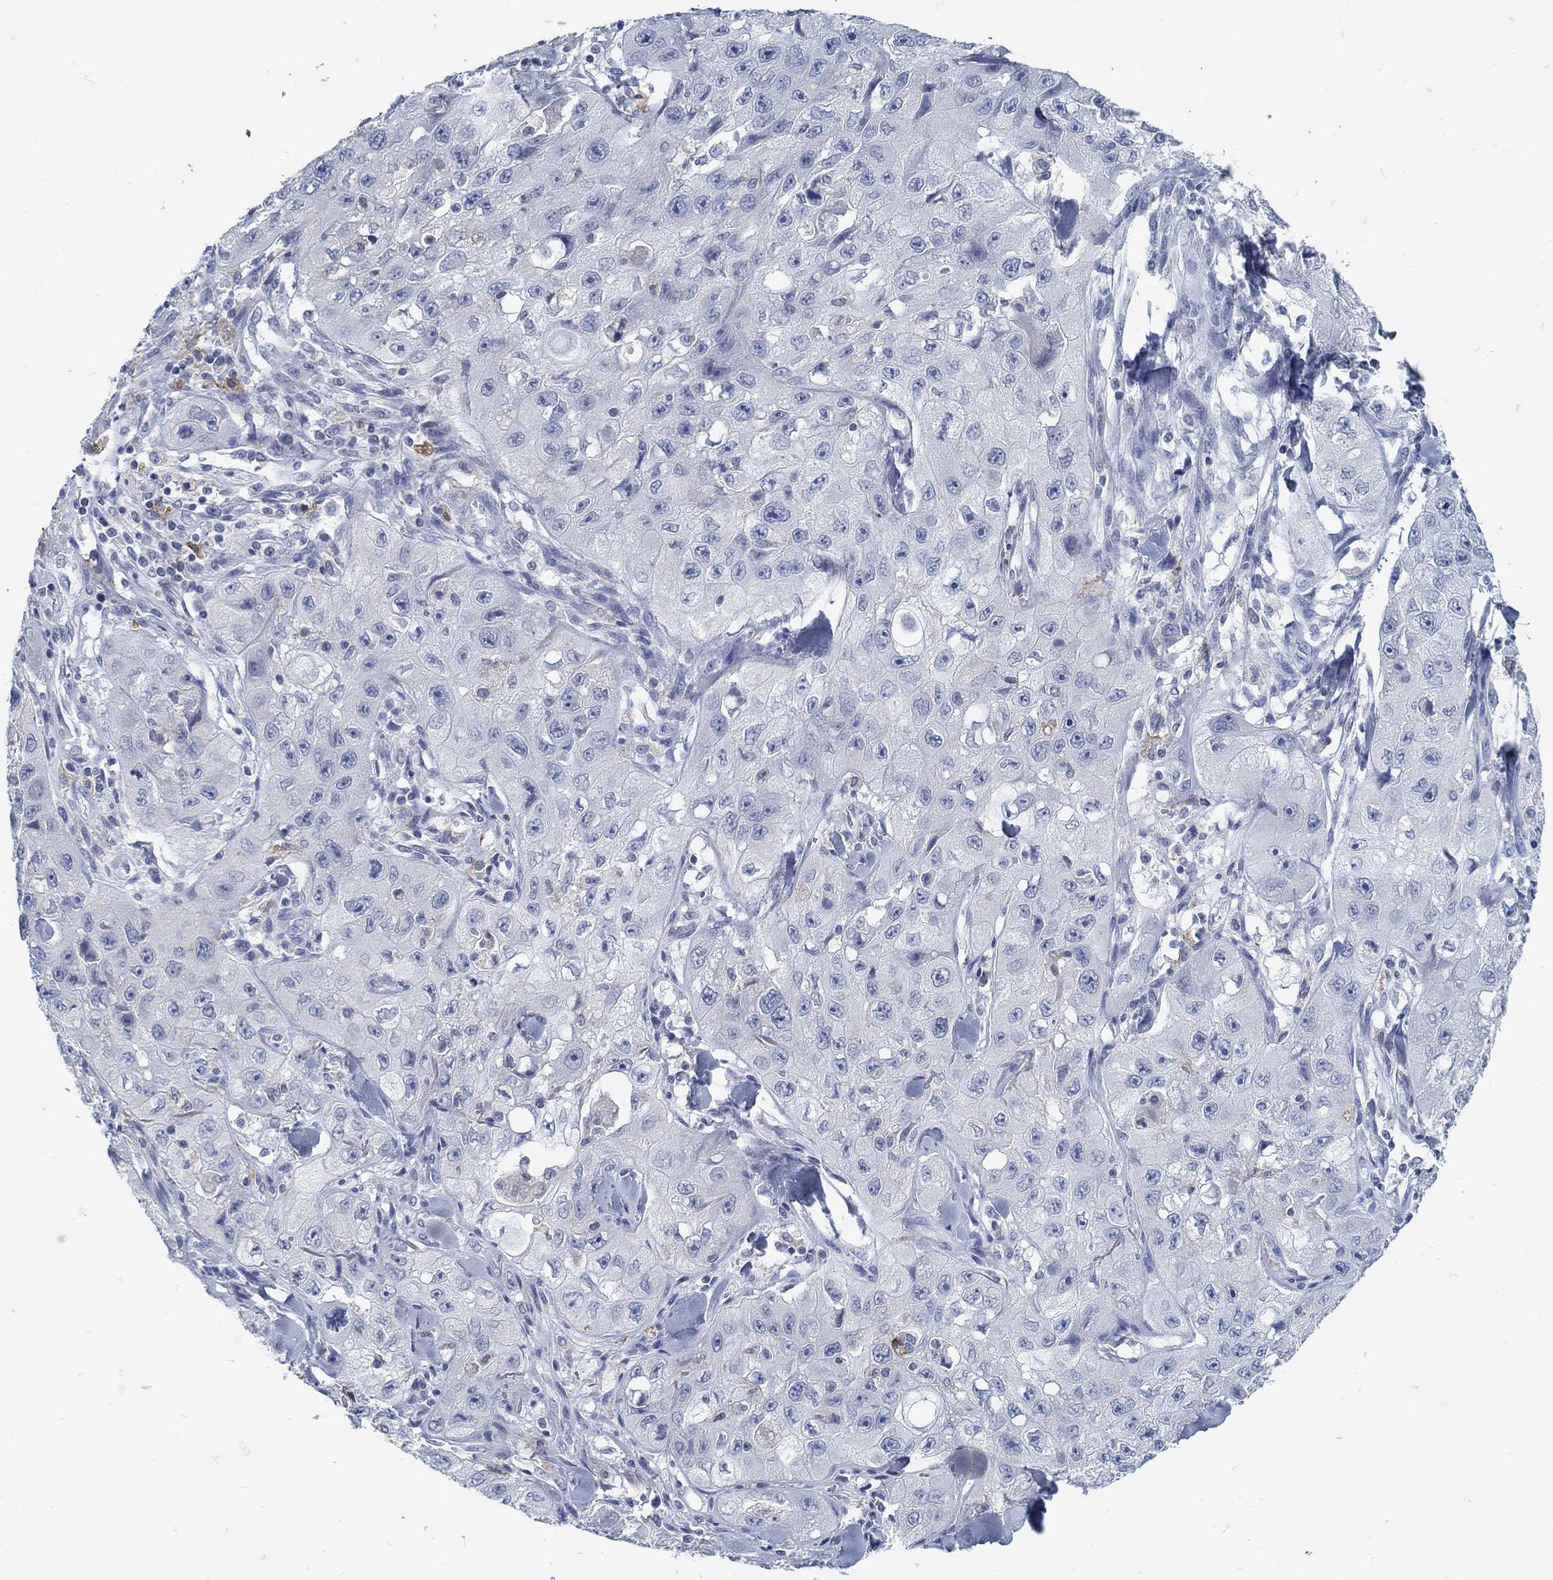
{"staining": {"intensity": "negative", "quantity": "none", "location": "none"}, "tissue": "skin cancer", "cell_type": "Tumor cells", "image_type": "cancer", "snomed": [{"axis": "morphology", "description": "Squamous cell carcinoma, NOS"}, {"axis": "topography", "description": "Skin"}, {"axis": "topography", "description": "Subcutis"}], "caption": "DAB immunohistochemical staining of human skin cancer (squamous cell carcinoma) displays no significant staining in tumor cells.", "gene": "ZFAND4", "patient": {"sex": "male", "age": 73}}